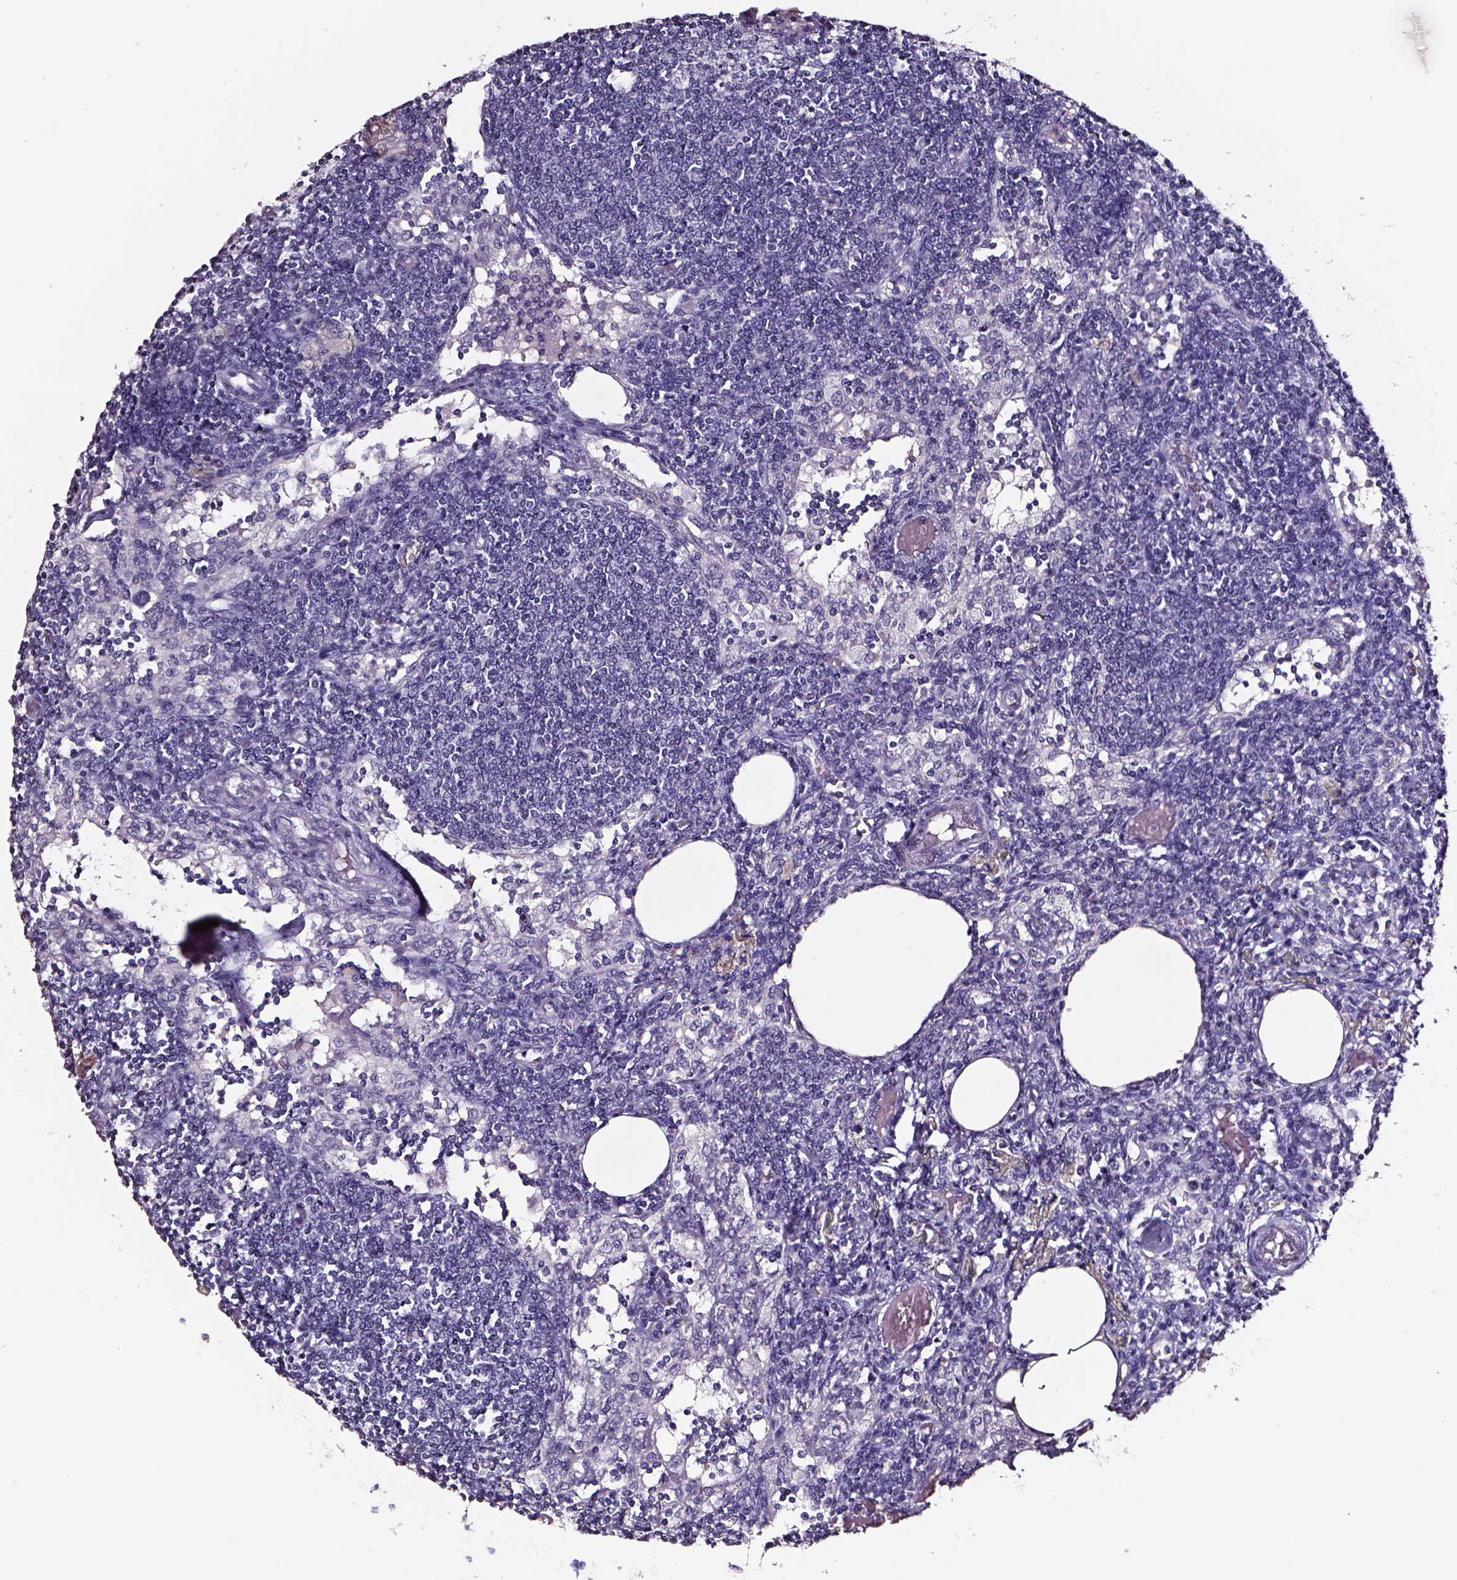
{"staining": {"intensity": "negative", "quantity": "none", "location": "none"}, "tissue": "lymph node", "cell_type": "Germinal center cells", "image_type": "normal", "snomed": [{"axis": "morphology", "description": "Normal tissue, NOS"}, {"axis": "topography", "description": "Lymph node"}], "caption": "Germinal center cells show no significant positivity in normal lymph node. Nuclei are stained in blue.", "gene": "SMIM17", "patient": {"sex": "female", "age": 69}}